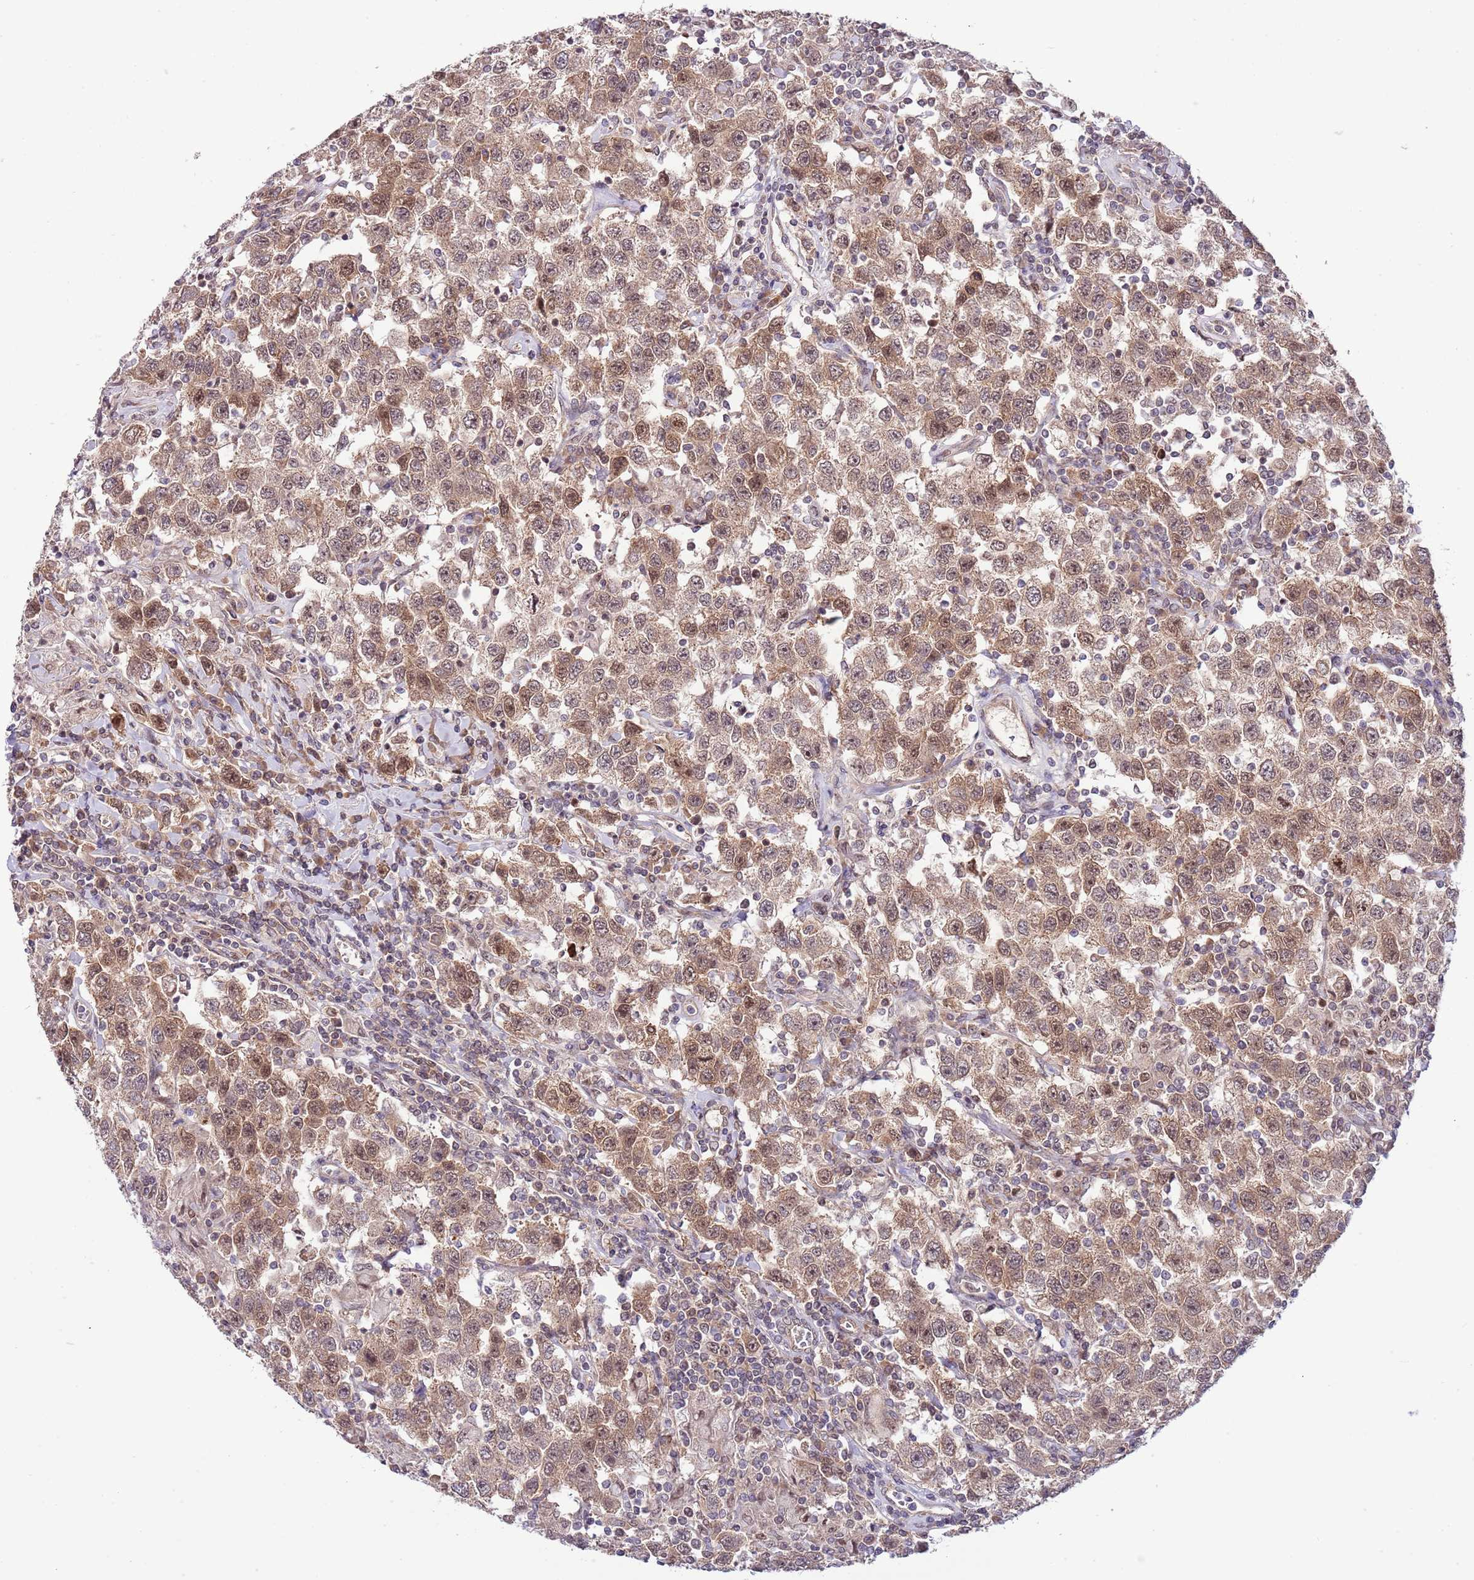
{"staining": {"intensity": "moderate", "quantity": ">75%", "location": "cytoplasmic/membranous,nuclear"}, "tissue": "testis cancer", "cell_type": "Tumor cells", "image_type": "cancer", "snomed": [{"axis": "morphology", "description": "Seminoma, NOS"}, {"axis": "topography", "description": "Testis"}], "caption": "Tumor cells reveal medium levels of moderate cytoplasmic/membranous and nuclear positivity in approximately >75% of cells in testis seminoma.", "gene": "CHD1", "patient": {"sex": "male", "age": 41}}